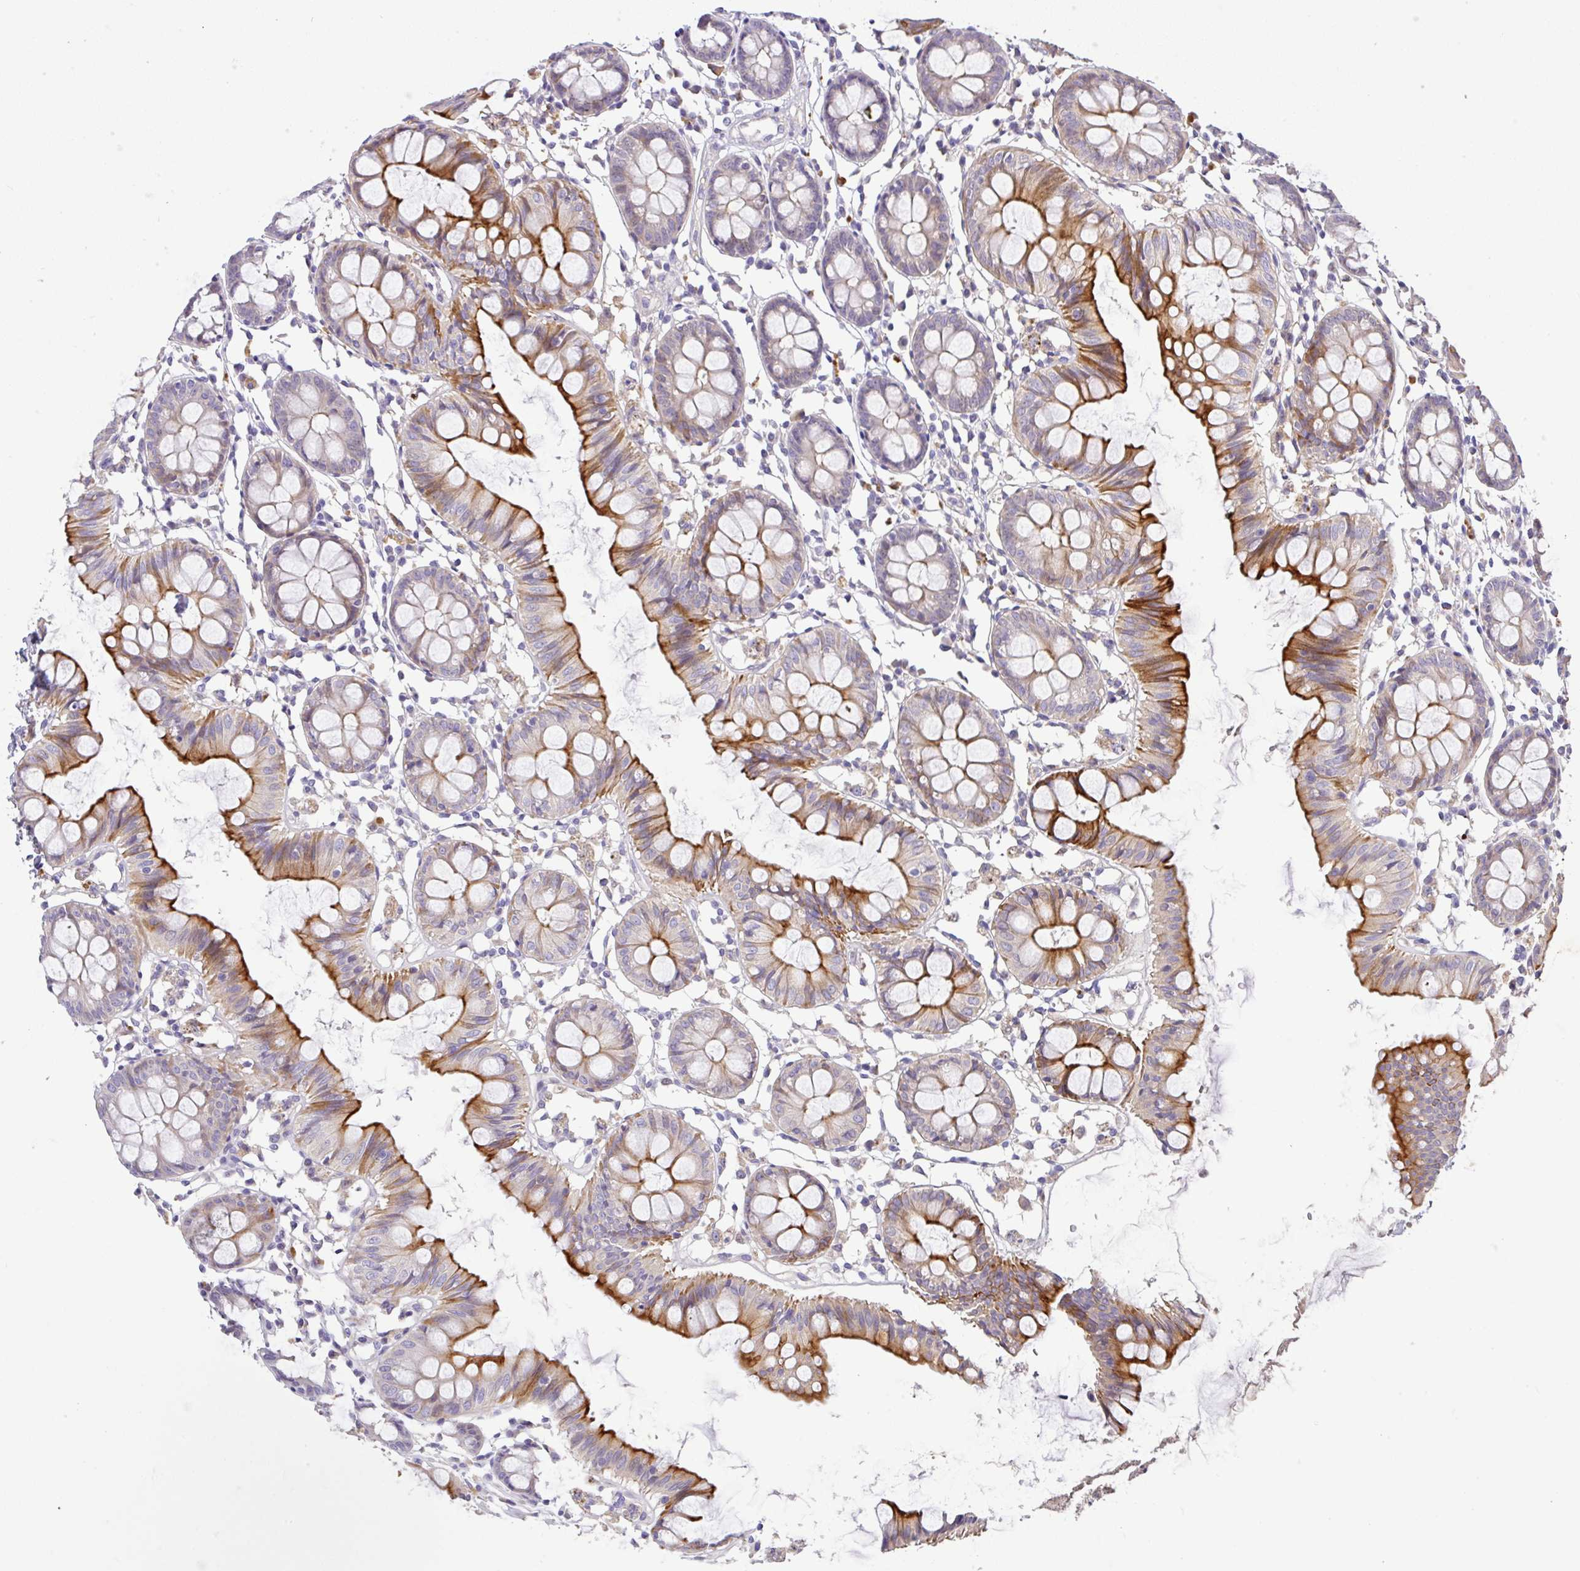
{"staining": {"intensity": "negative", "quantity": "none", "location": "none"}, "tissue": "colon", "cell_type": "Endothelial cells", "image_type": "normal", "snomed": [{"axis": "morphology", "description": "Normal tissue, NOS"}, {"axis": "topography", "description": "Colon"}], "caption": "The histopathology image reveals no staining of endothelial cells in normal colon.", "gene": "EPN3", "patient": {"sex": "female", "age": 84}}